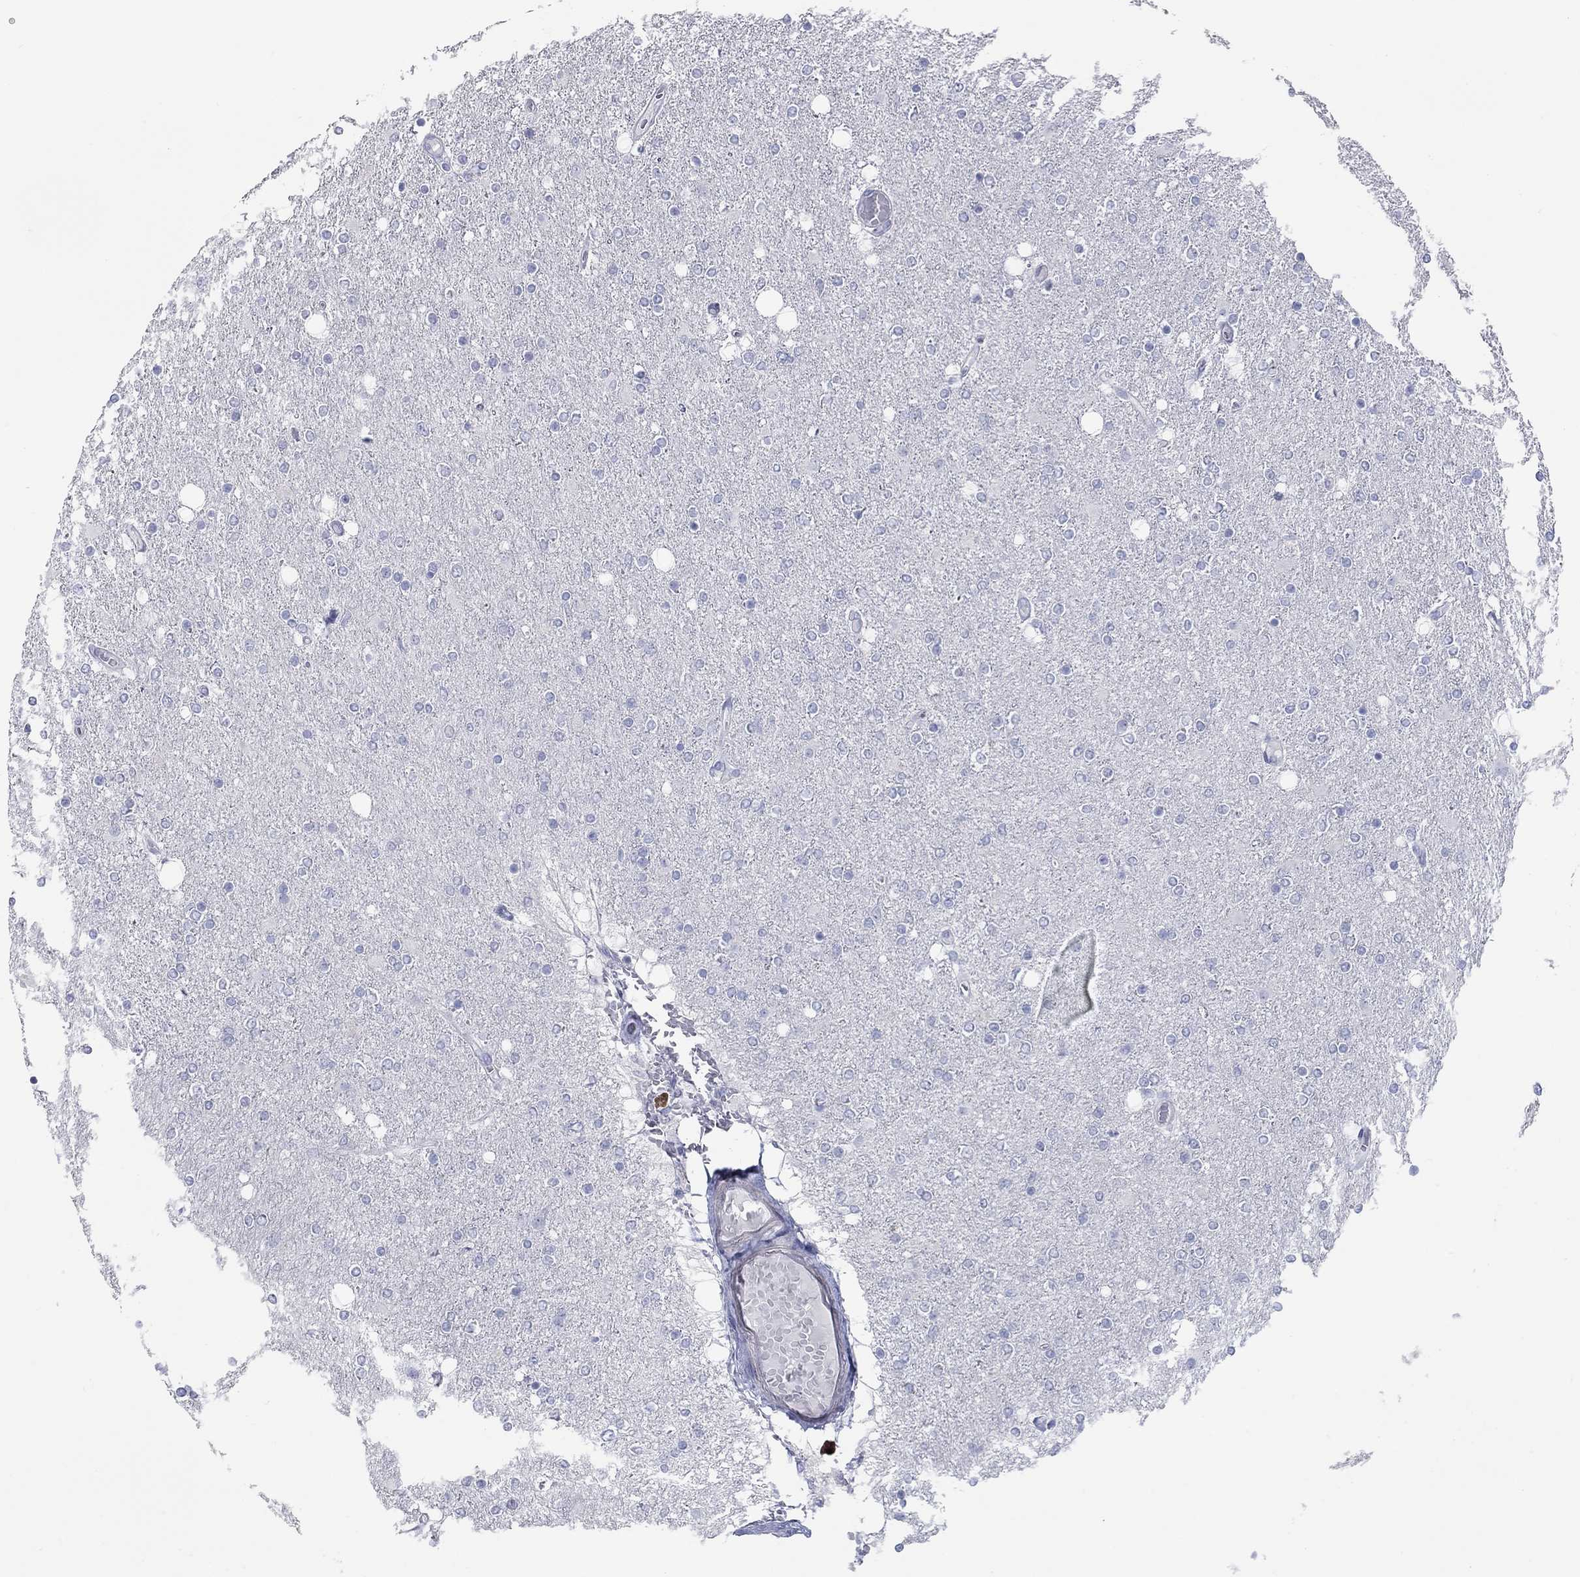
{"staining": {"intensity": "negative", "quantity": "none", "location": "none"}, "tissue": "glioma", "cell_type": "Tumor cells", "image_type": "cancer", "snomed": [{"axis": "morphology", "description": "Glioma, malignant, High grade"}, {"axis": "topography", "description": "Cerebral cortex"}], "caption": "This photomicrograph is of glioma stained with immunohistochemistry (IHC) to label a protein in brown with the nuclei are counter-stained blue. There is no staining in tumor cells.", "gene": "KIRREL2", "patient": {"sex": "male", "age": 70}}